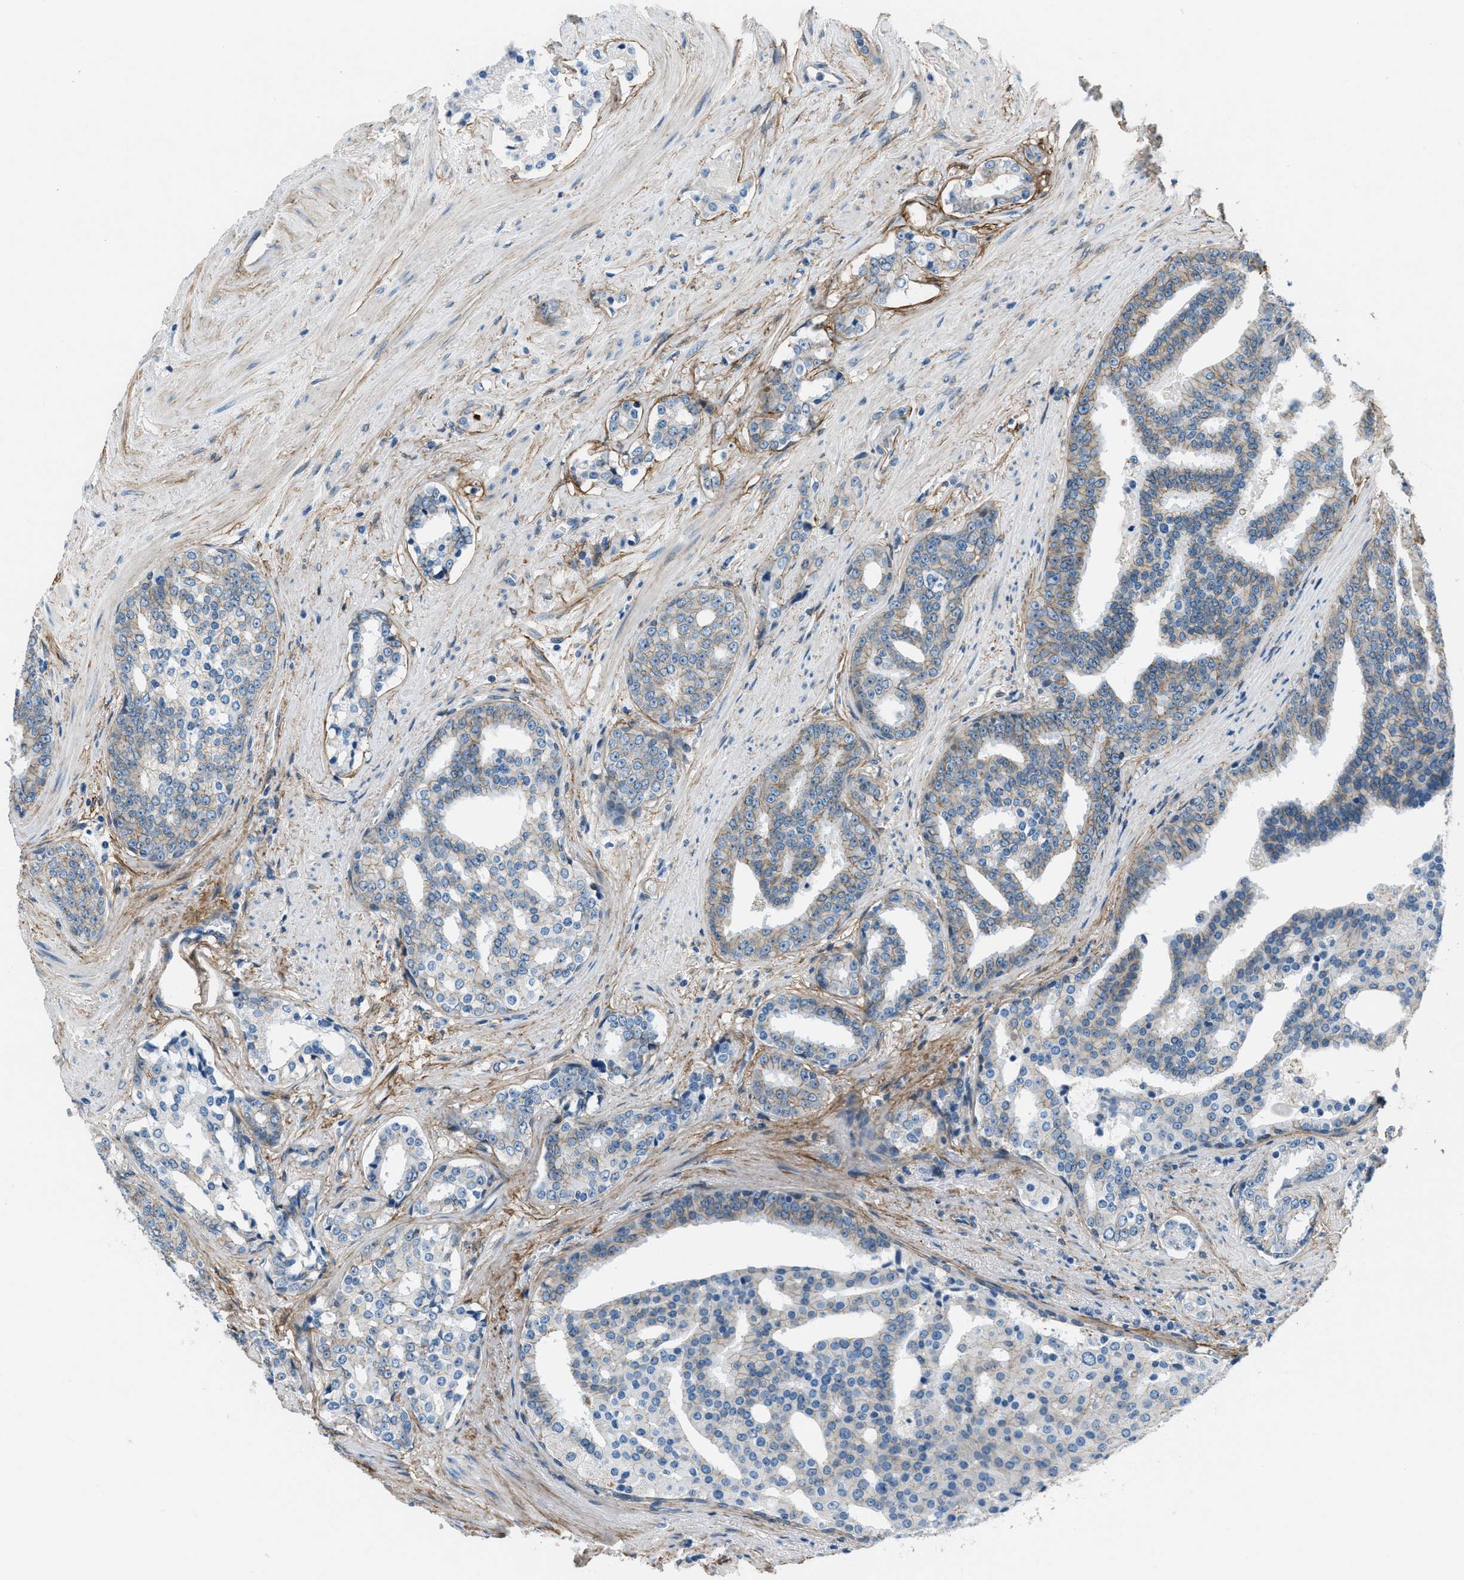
{"staining": {"intensity": "weak", "quantity": "<25%", "location": "cytoplasmic/membranous"}, "tissue": "prostate cancer", "cell_type": "Tumor cells", "image_type": "cancer", "snomed": [{"axis": "morphology", "description": "Adenocarcinoma, High grade"}, {"axis": "topography", "description": "Prostate"}], "caption": "Immunohistochemistry (IHC) photomicrograph of human prostate cancer (high-grade adenocarcinoma) stained for a protein (brown), which shows no positivity in tumor cells.", "gene": "FBN1", "patient": {"sex": "male", "age": 71}}